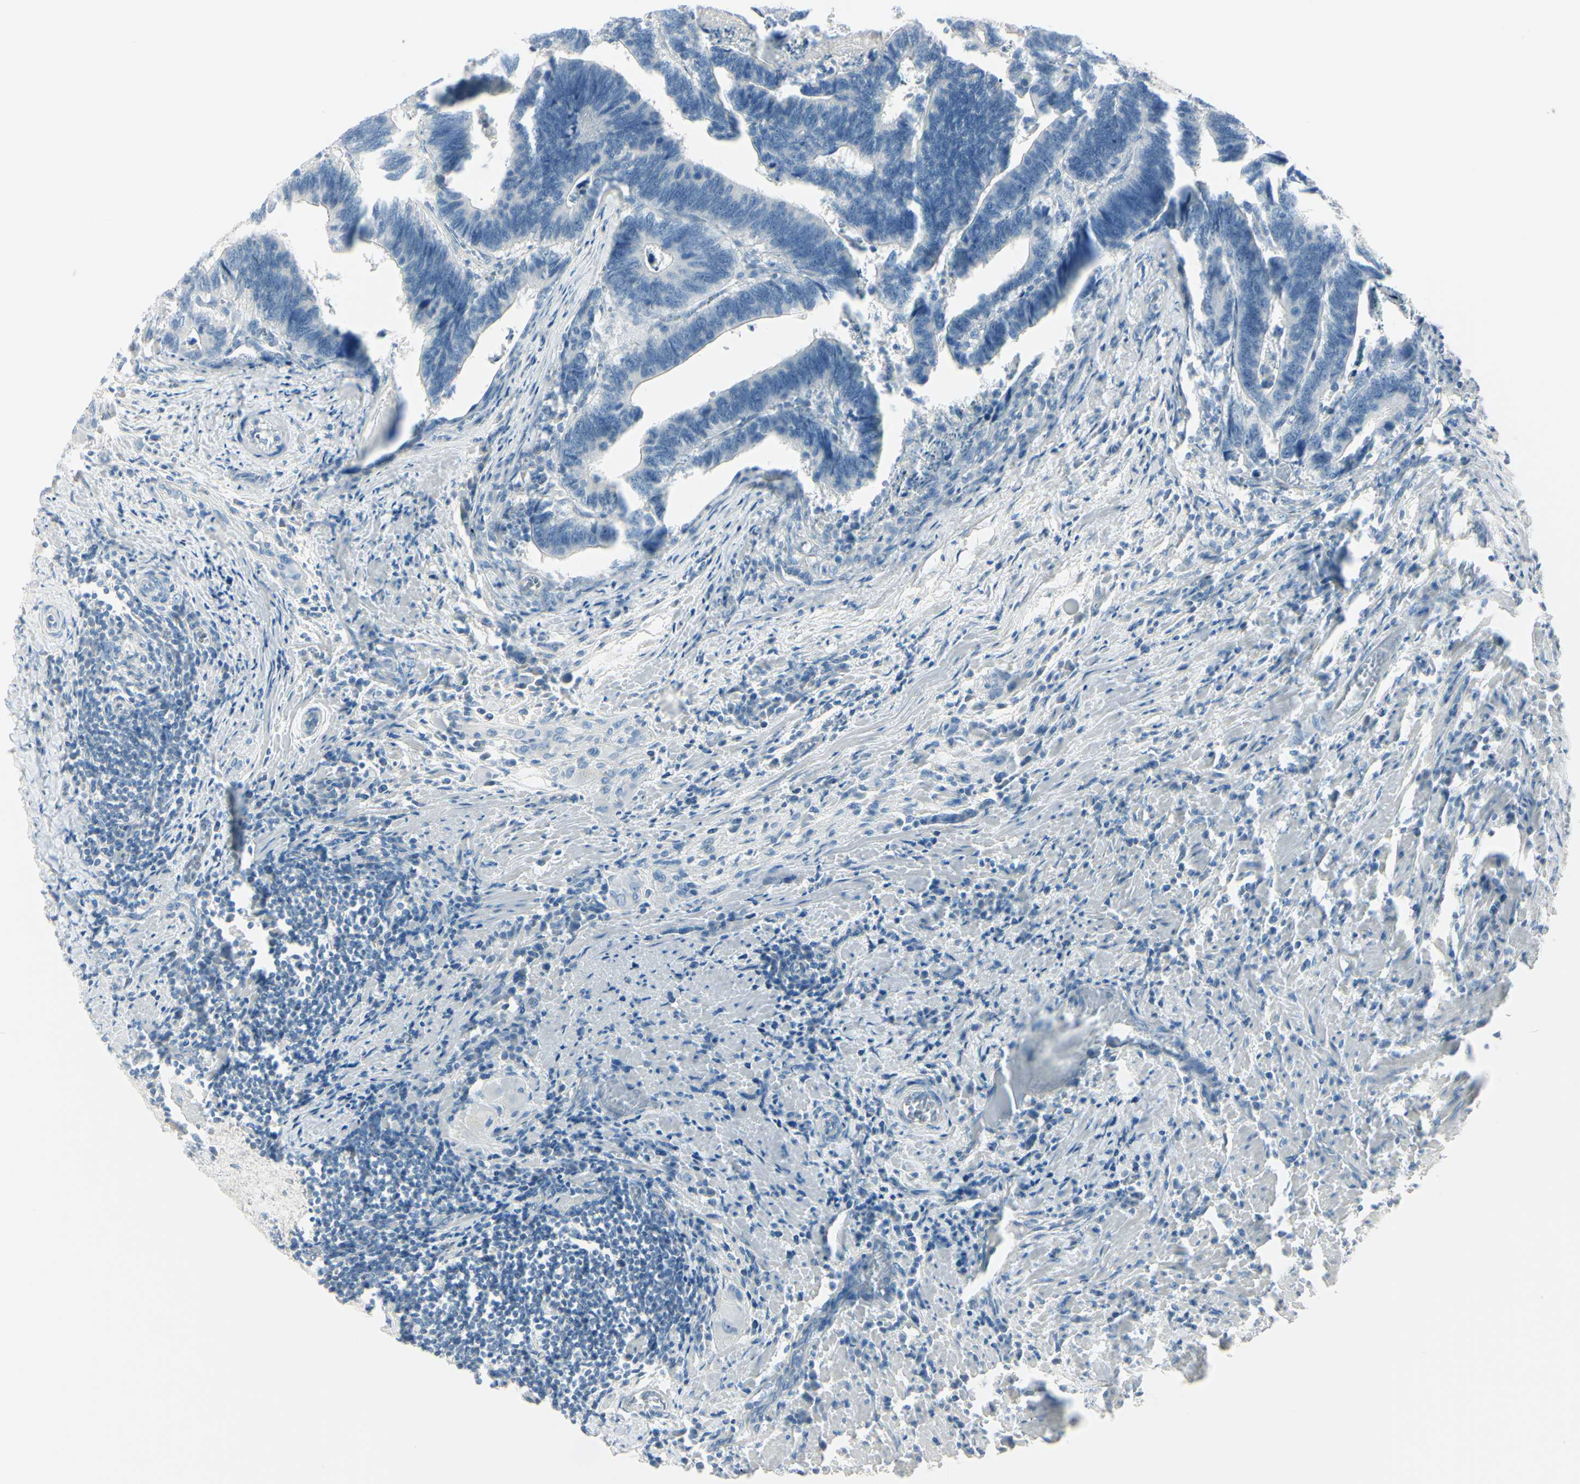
{"staining": {"intensity": "negative", "quantity": "none", "location": "none"}, "tissue": "colorectal cancer", "cell_type": "Tumor cells", "image_type": "cancer", "snomed": [{"axis": "morphology", "description": "Adenocarcinoma, NOS"}, {"axis": "topography", "description": "Colon"}], "caption": "This histopathology image is of adenocarcinoma (colorectal) stained with immunohistochemistry (IHC) to label a protein in brown with the nuclei are counter-stained blue. There is no positivity in tumor cells.", "gene": "ASB9", "patient": {"sex": "male", "age": 72}}